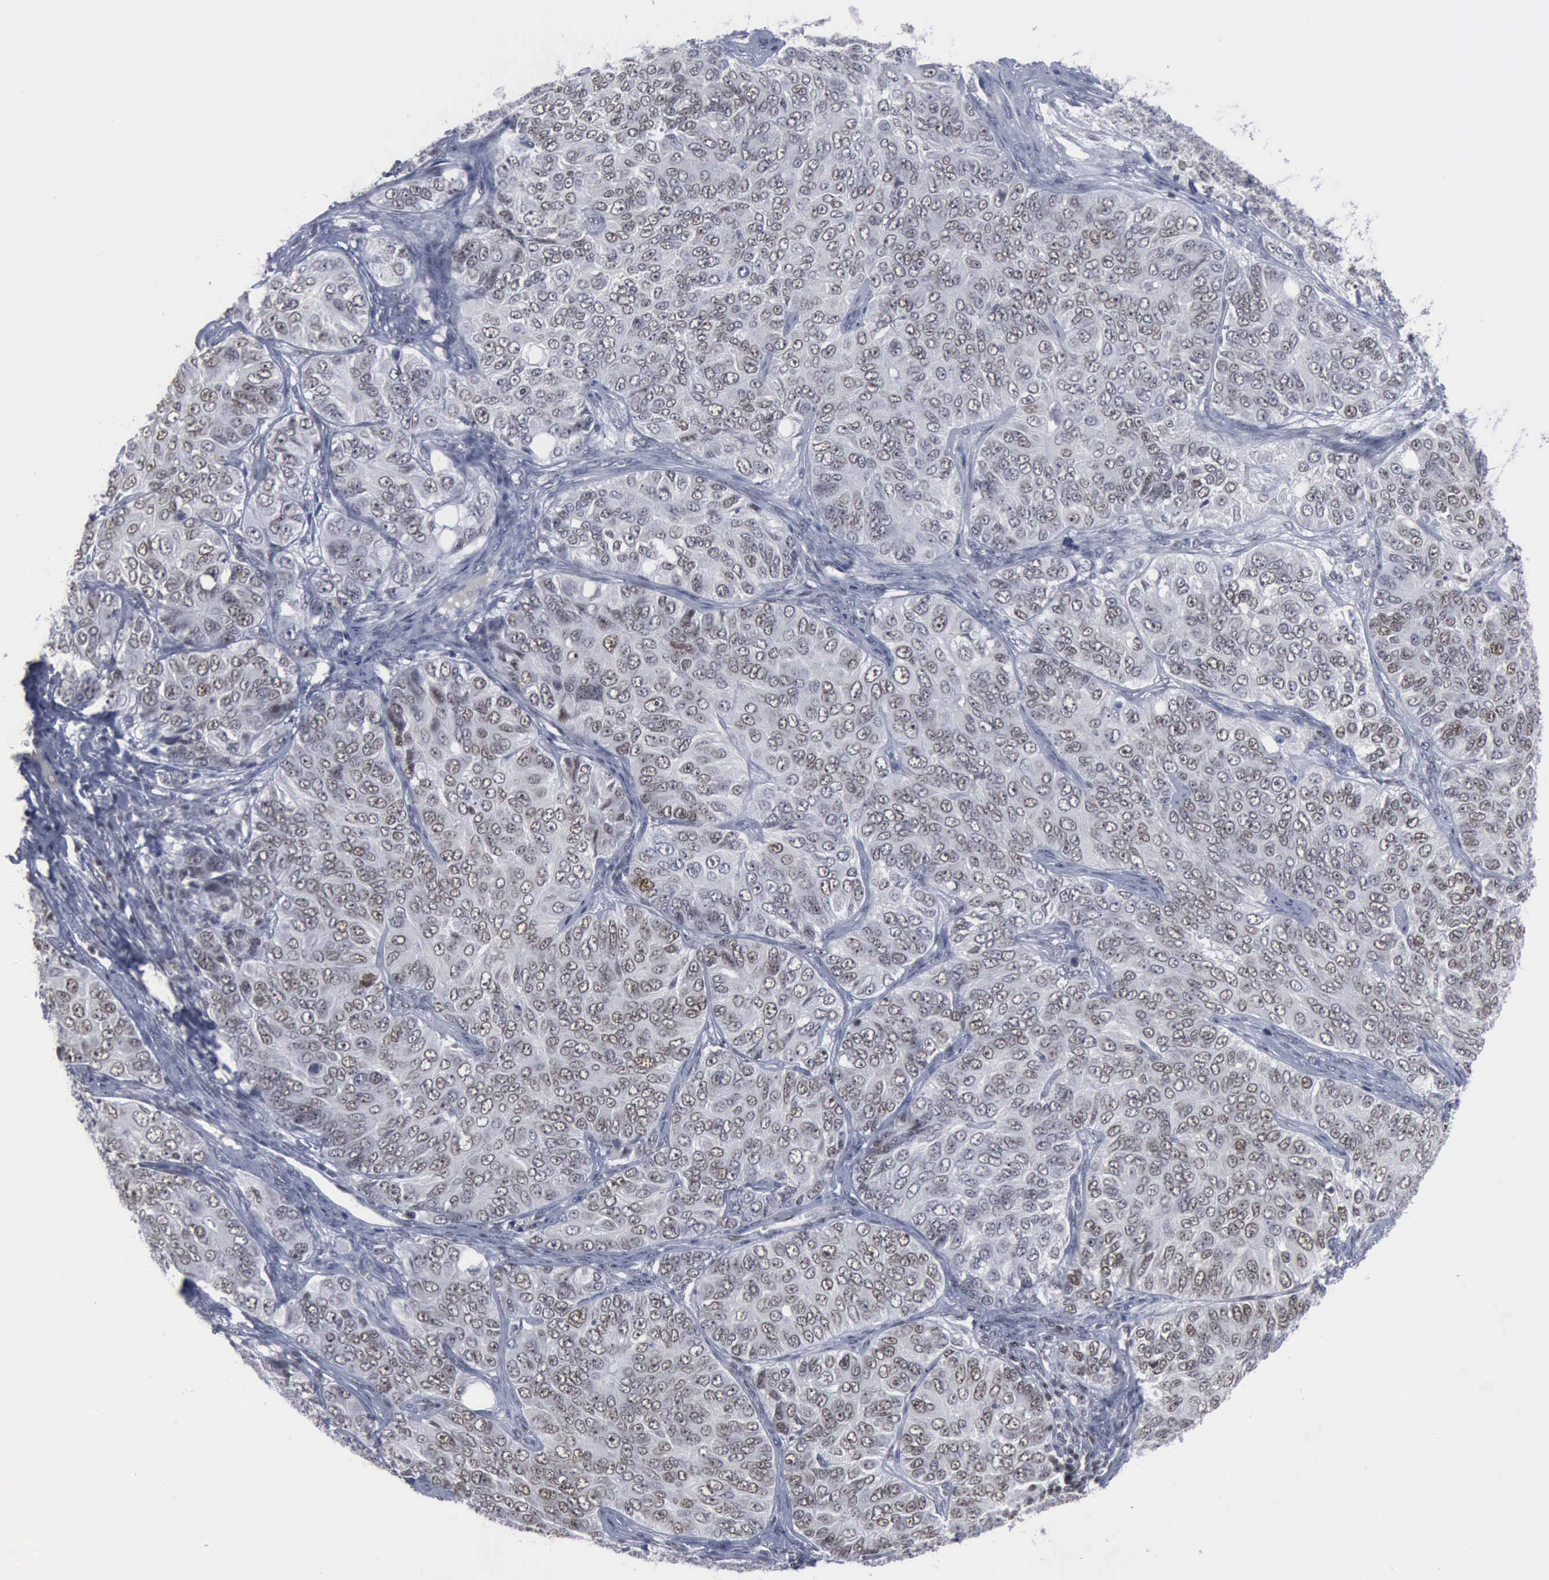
{"staining": {"intensity": "moderate", "quantity": ">75%", "location": "nuclear"}, "tissue": "ovarian cancer", "cell_type": "Tumor cells", "image_type": "cancer", "snomed": [{"axis": "morphology", "description": "Carcinoma, endometroid"}, {"axis": "topography", "description": "Ovary"}], "caption": "This image demonstrates ovarian endometroid carcinoma stained with immunohistochemistry (IHC) to label a protein in brown. The nuclear of tumor cells show moderate positivity for the protein. Nuclei are counter-stained blue.", "gene": "XPA", "patient": {"sex": "female", "age": 51}}